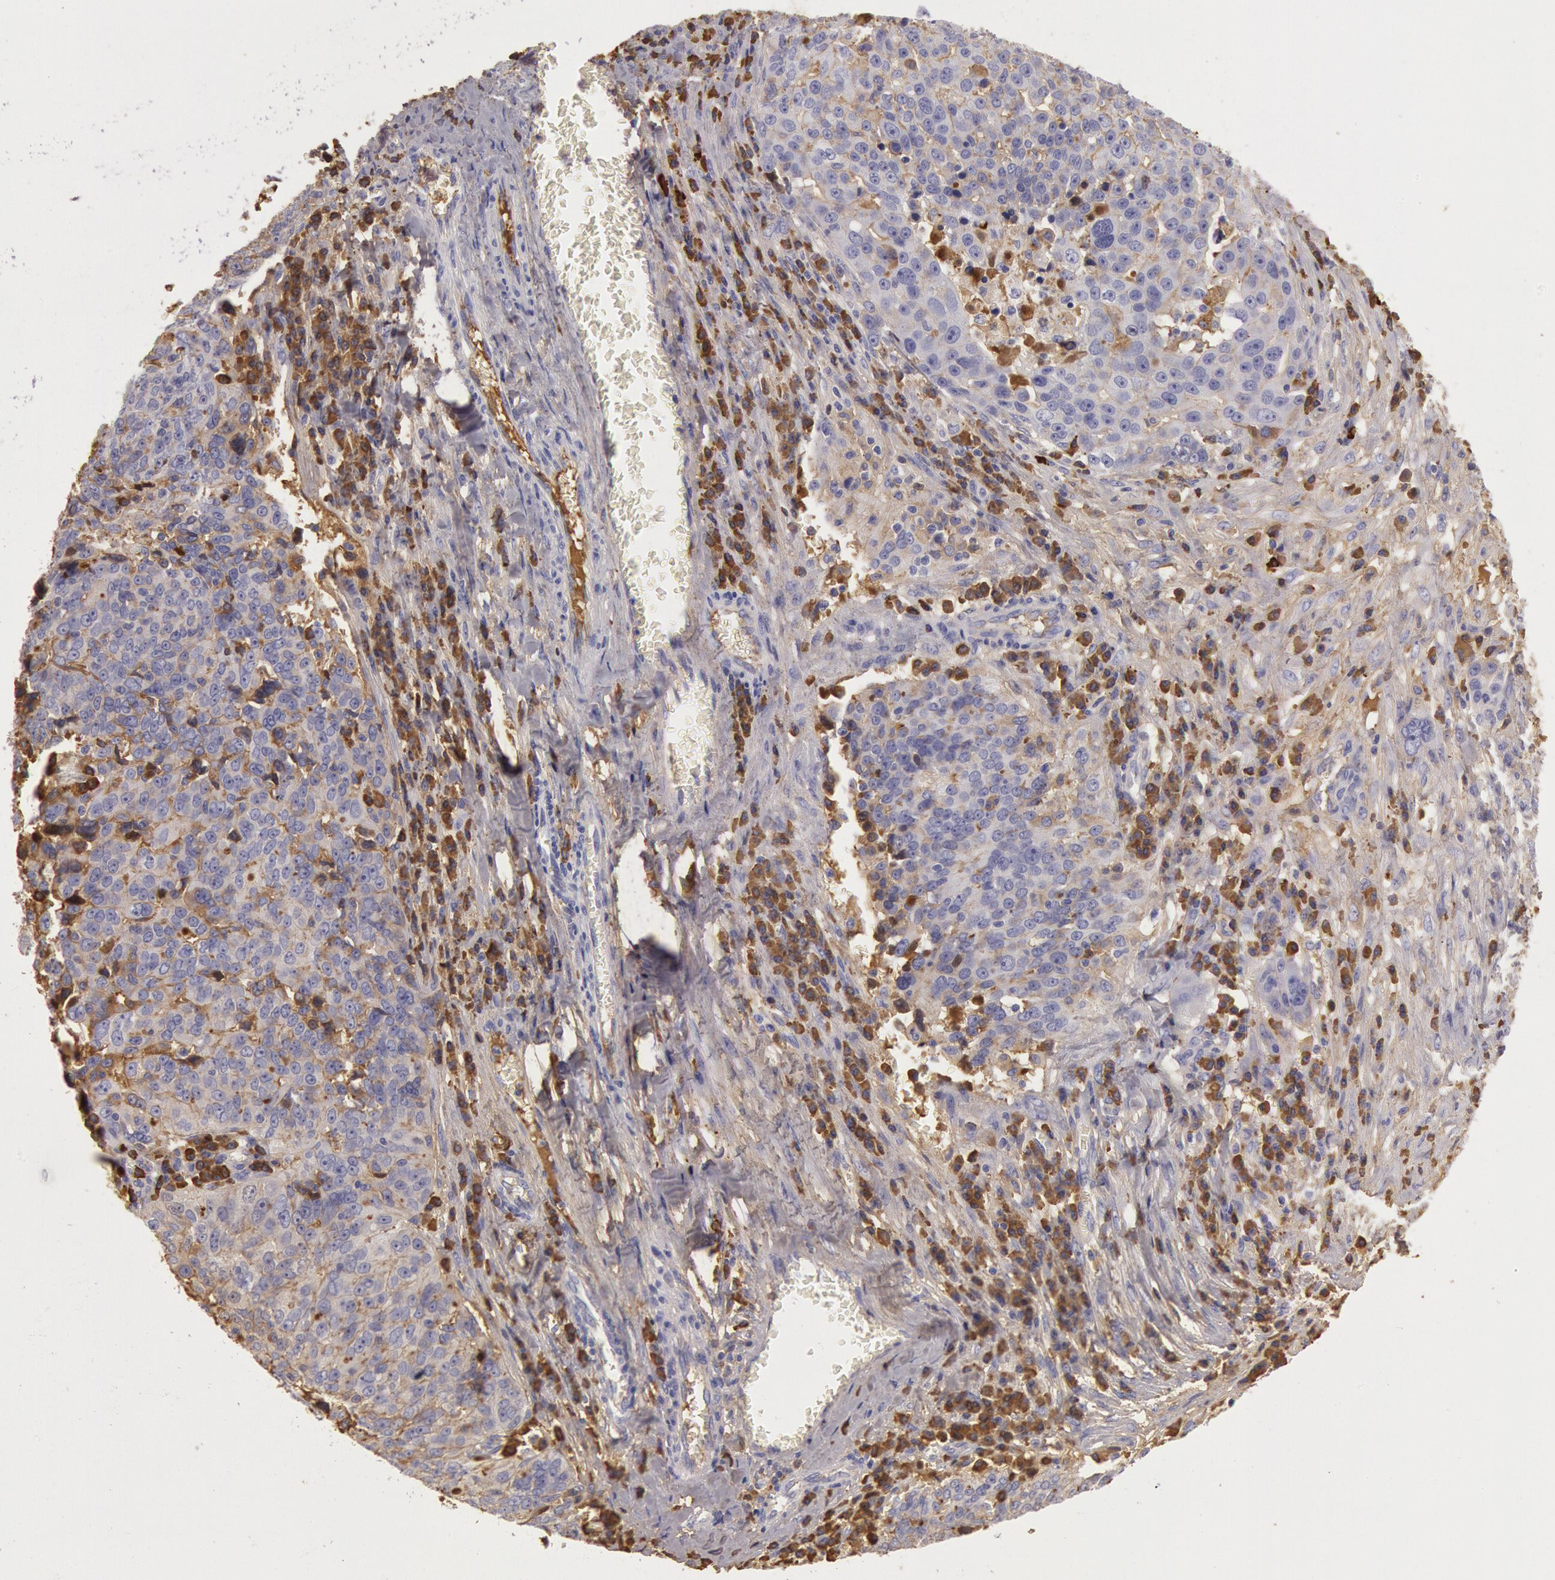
{"staining": {"intensity": "moderate", "quantity": "25%-75%", "location": "cytoplasmic/membranous"}, "tissue": "ovarian cancer", "cell_type": "Tumor cells", "image_type": "cancer", "snomed": [{"axis": "morphology", "description": "Carcinoma, endometroid"}, {"axis": "topography", "description": "Ovary"}], "caption": "Immunohistochemical staining of human endometroid carcinoma (ovarian) reveals medium levels of moderate cytoplasmic/membranous positivity in about 25%-75% of tumor cells.", "gene": "IGHG1", "patient": {"sex": "female", "age": 75}}